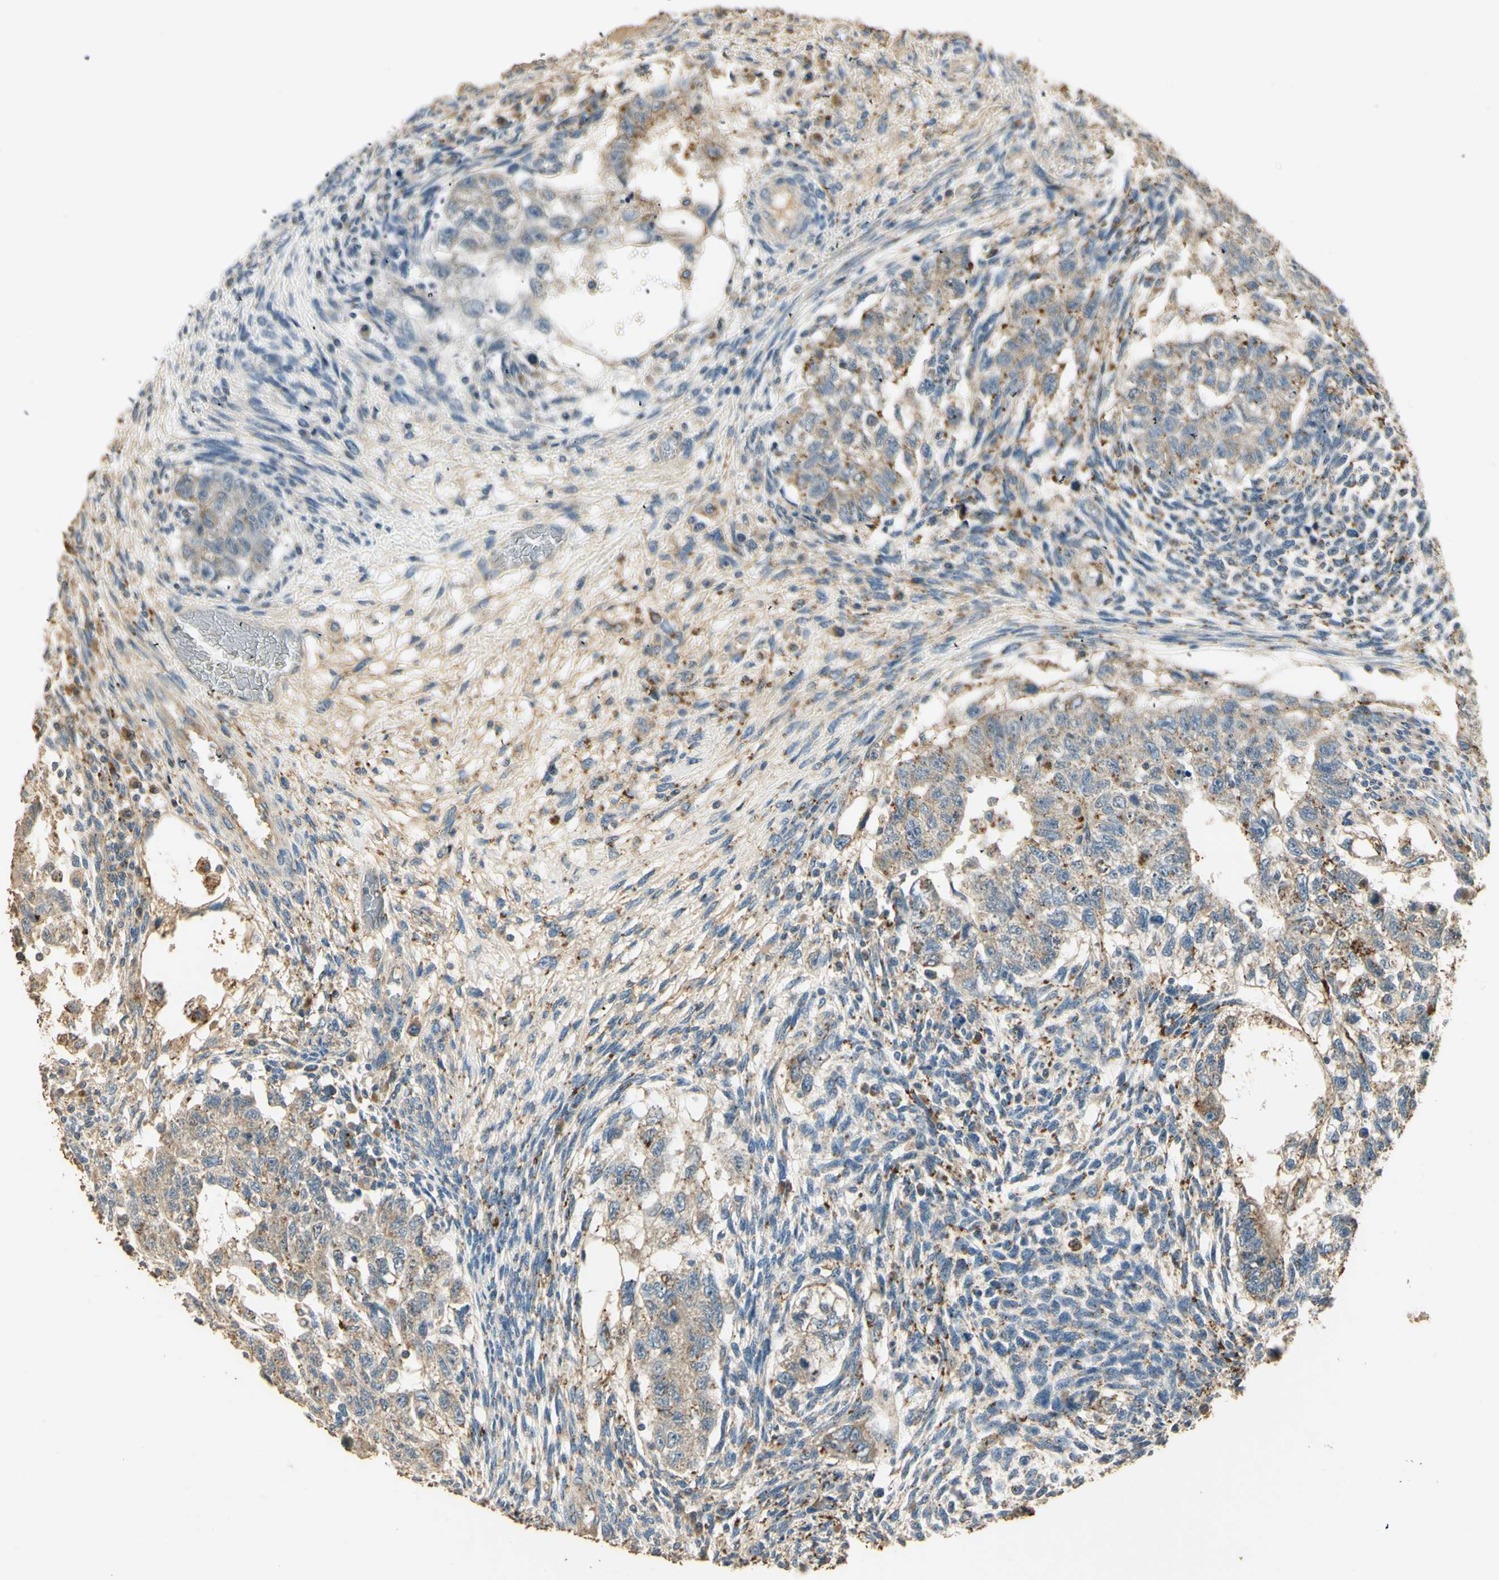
{"staining": {"intensity": "moderate", "quantity": "25%-75%", "location": "cytoplasmic/membranous"}, "tissue": "testis cancer", "cell_type": "Tumor cells", "image_type": "cancer", "snomed": [{"axis": "morphology", "description": "Normal tissue, NOS"}, {"axis": "morphology", "description": "Carcinoma, Embryonal, NOS"}, {"axis": "topography", "description": "Testis"}], "caption": "IHC (DAB (3,3'-diaminobenzidine)) staining of human embryonal carcinoma (testis) demonstrates moderate cytoplasmic/membranous protein expression in approximately 25%-75% of tumor cells.", "gene": "ARHGEF17", "patient": {"sex": "male", "age": 36}}